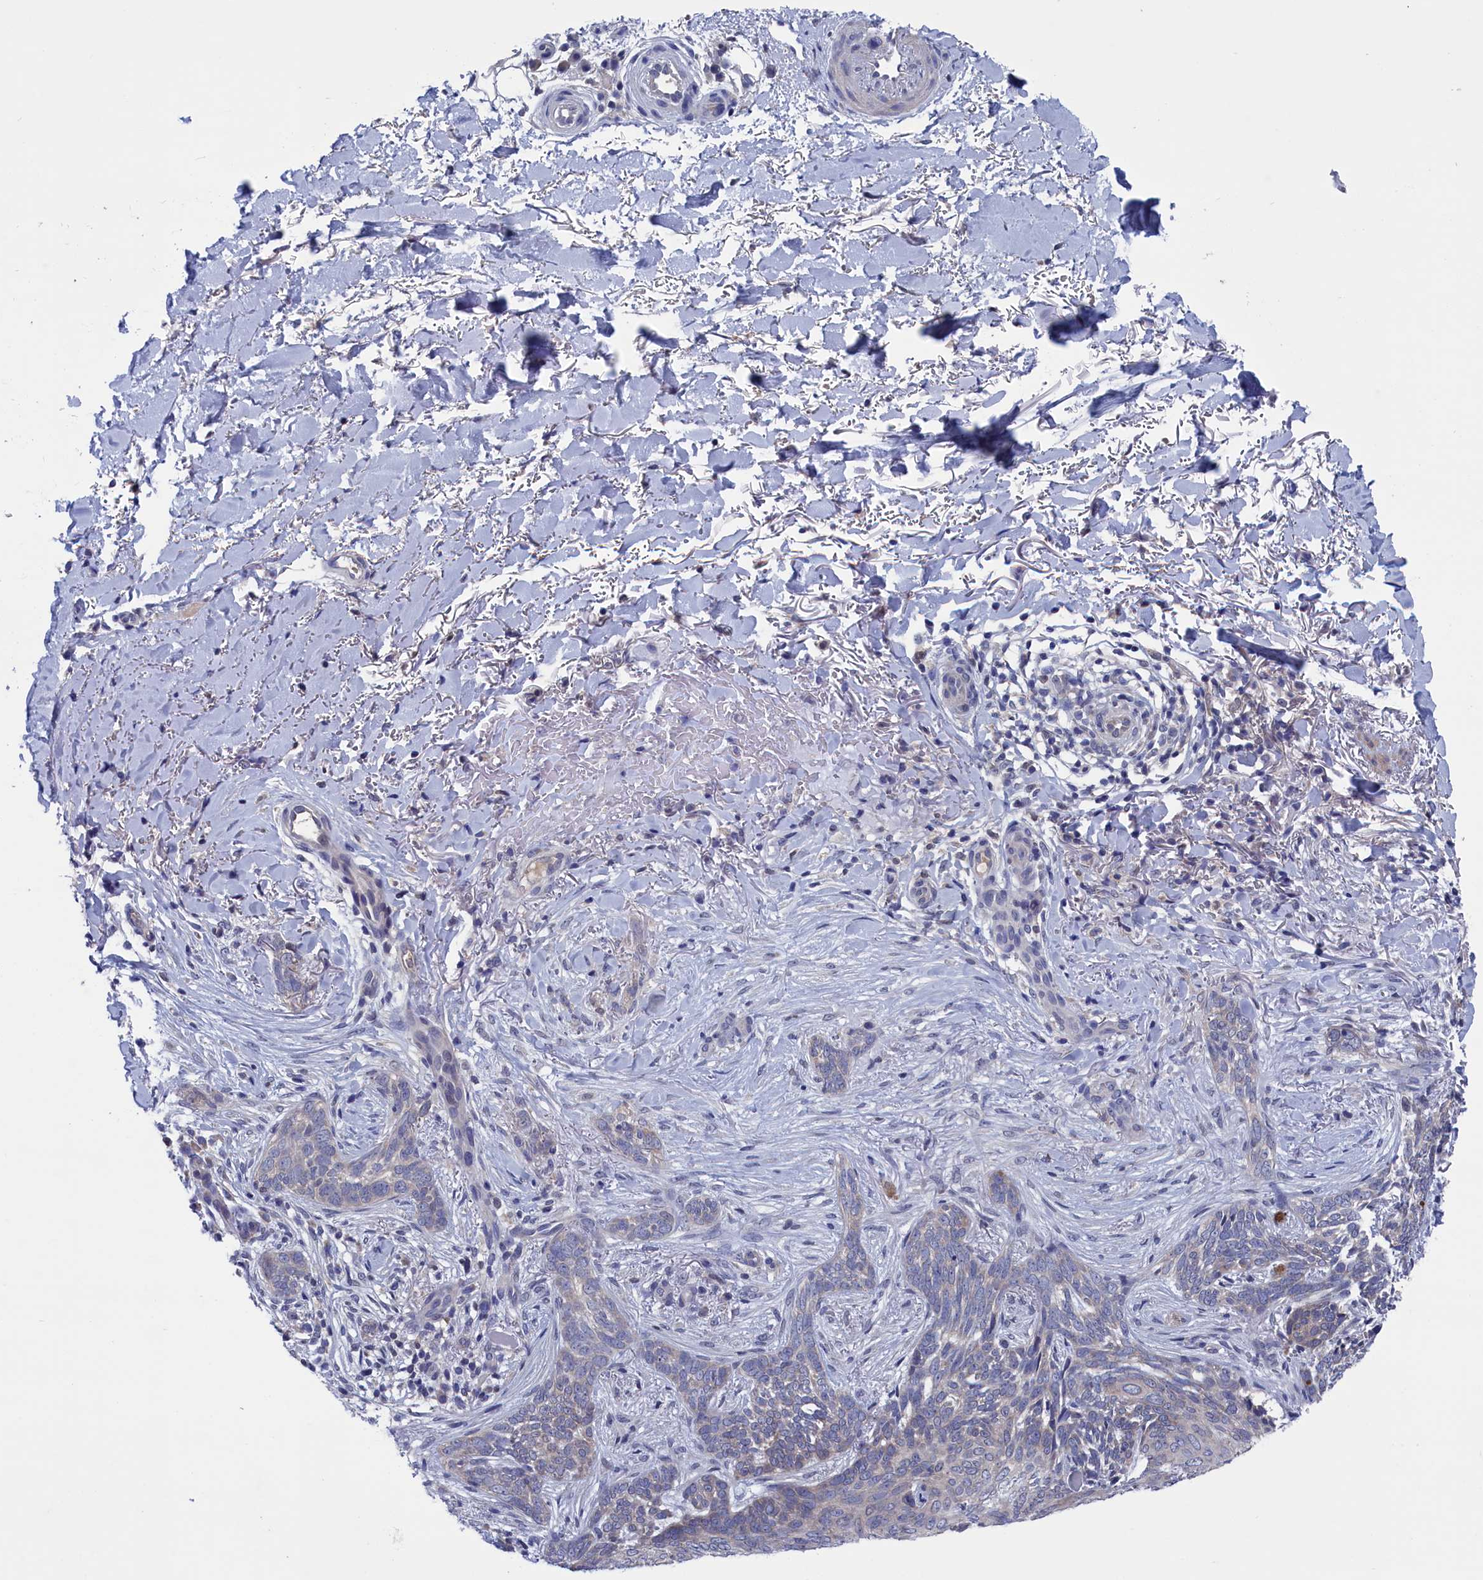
{"staining": {"intensity": "weak", "quantity": "<25%", "location": "cytoplasmic/membranous"}, "tissue": "skin cancer", "cell_type": "Tumor cells", "image_type": "cancer", "snomed": [{"axis": "morphology", "description": "Normal tissue, NOS"}, {"axis": "morphology", "description": "Basal cell carcinoma"}, {"axis": "topography", "description": "Skin"}], "caption": "IHC photomicrograph of neoplastic tissue: human skin cancer (basal cell carcinoma) stained with DAB demonstrates no significant protein expression in tumor cells.", "gene": "SPATA13", "patient": {"sex": "female", "age": 67}}